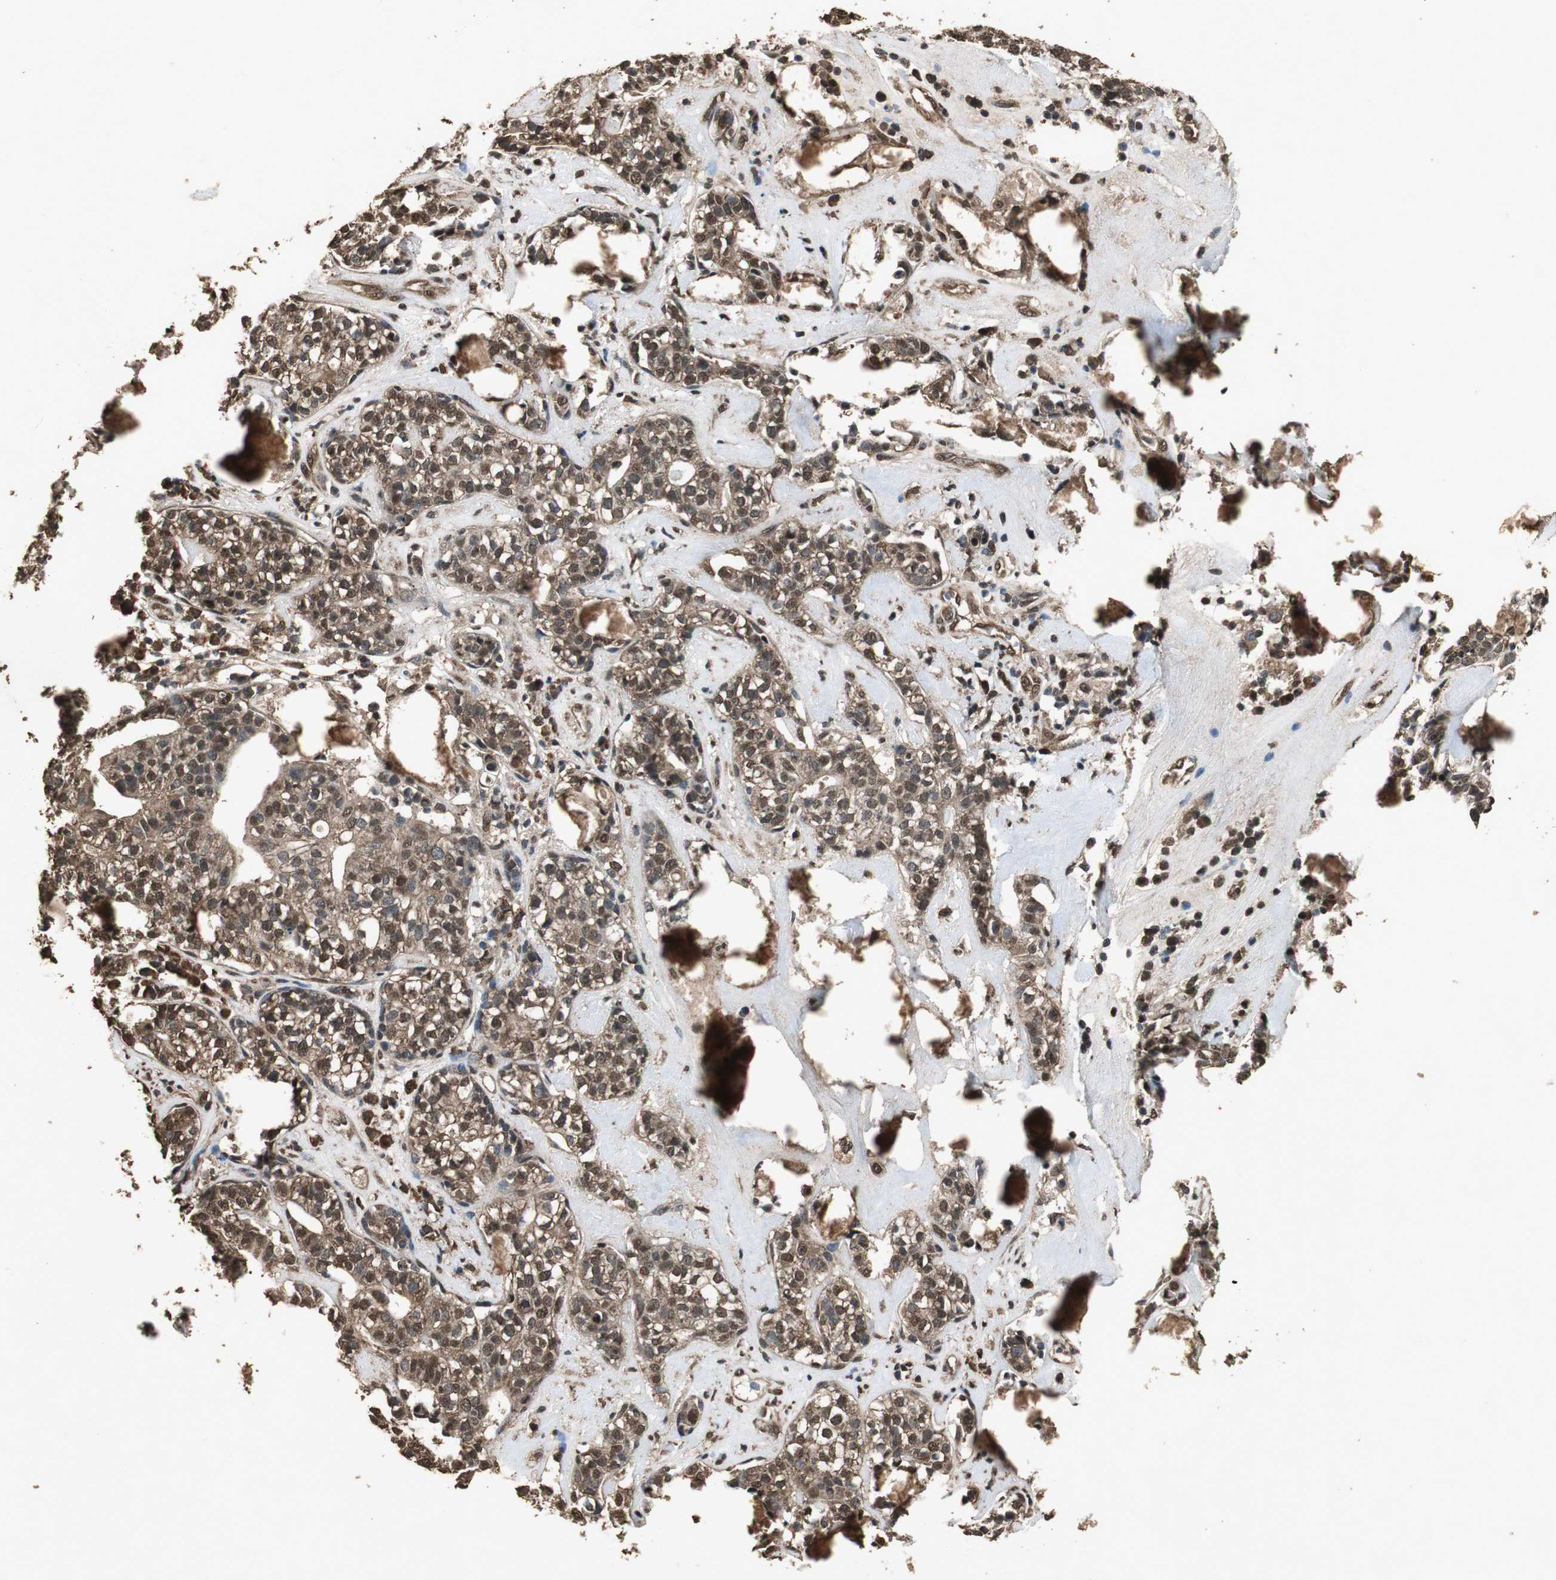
{"staining": {"intensity": "strong", "quantity": ">75%", "location": "cytoplasmic/membranous,nuclear"}, "tissue": "head and neck cancer", "cell_type": "Tumor cells", "image_type": "cancer", "snomed": [{"axis": "morphology", "description": "Adenocarcinoma, NOS"}, {"axis": "topography", "description": "Salivary gland"}, {"axis": "topography", "description": "Head-Neck"}], "caption": "A micrograph of human adenocarcinoma (head and neck) stained for a protein demonstrates strong cytoplasmic/membranous and nuclear brown staining in tumor cells.", "gene": "PPP1R13B", "patient": {"sex": "female", "age": 65}}